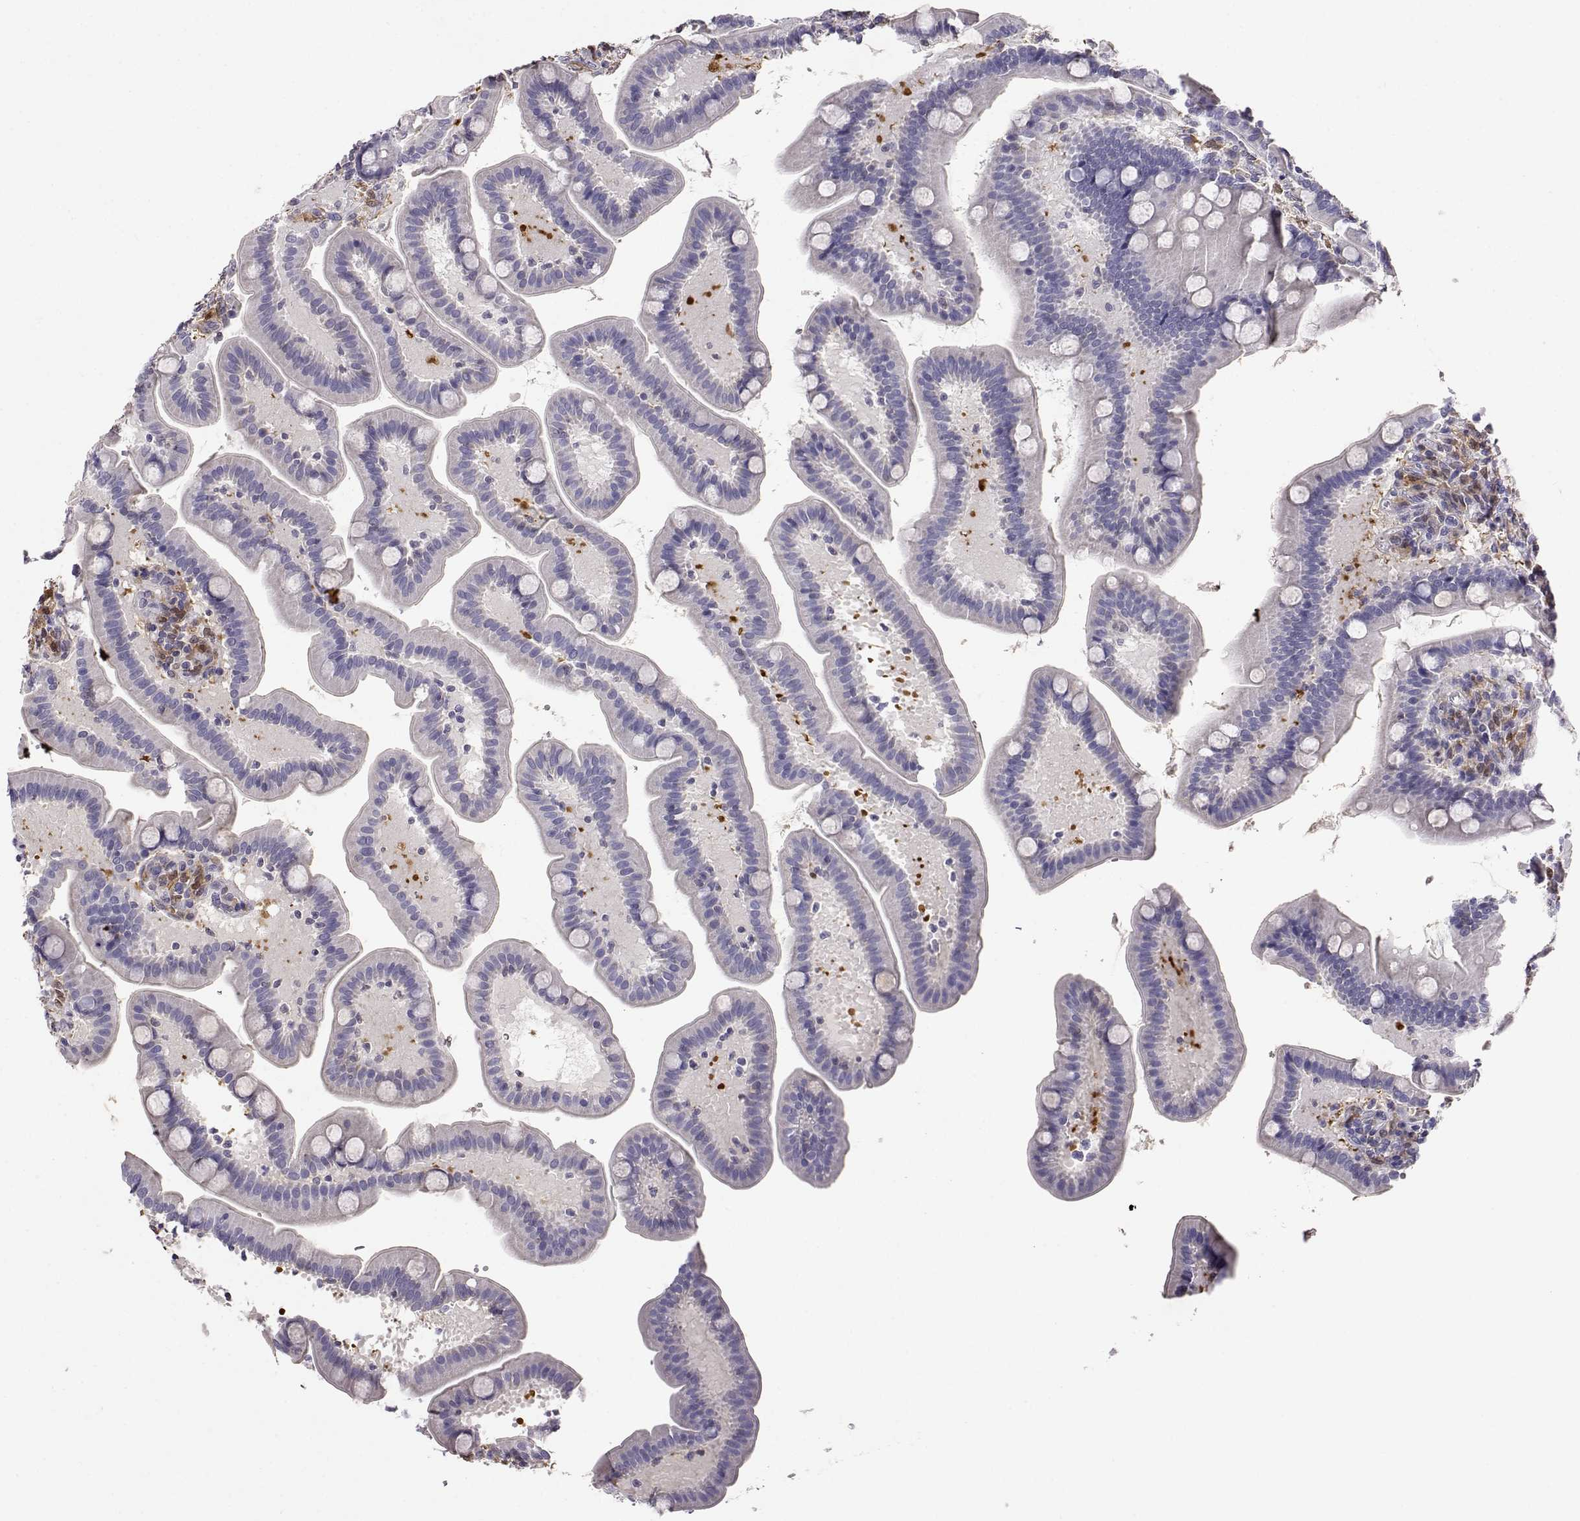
{"staining": {"intensity": "negative", "quantity": "none", "location": "none"}, "tissue": "small intestine", "cell_type": "Glandular cells", "image_type": "normal", "snomed": [{"axis": "morphology", "description": "Normal tissue, NOS"}, {"axis": "topography", "description": "Small intestine"}], "caption": "The image displays no significant positivity in glandular cells of small intestine.", "gene": "AKR1B1", "patient": {"sex": "male", "age": 66}}